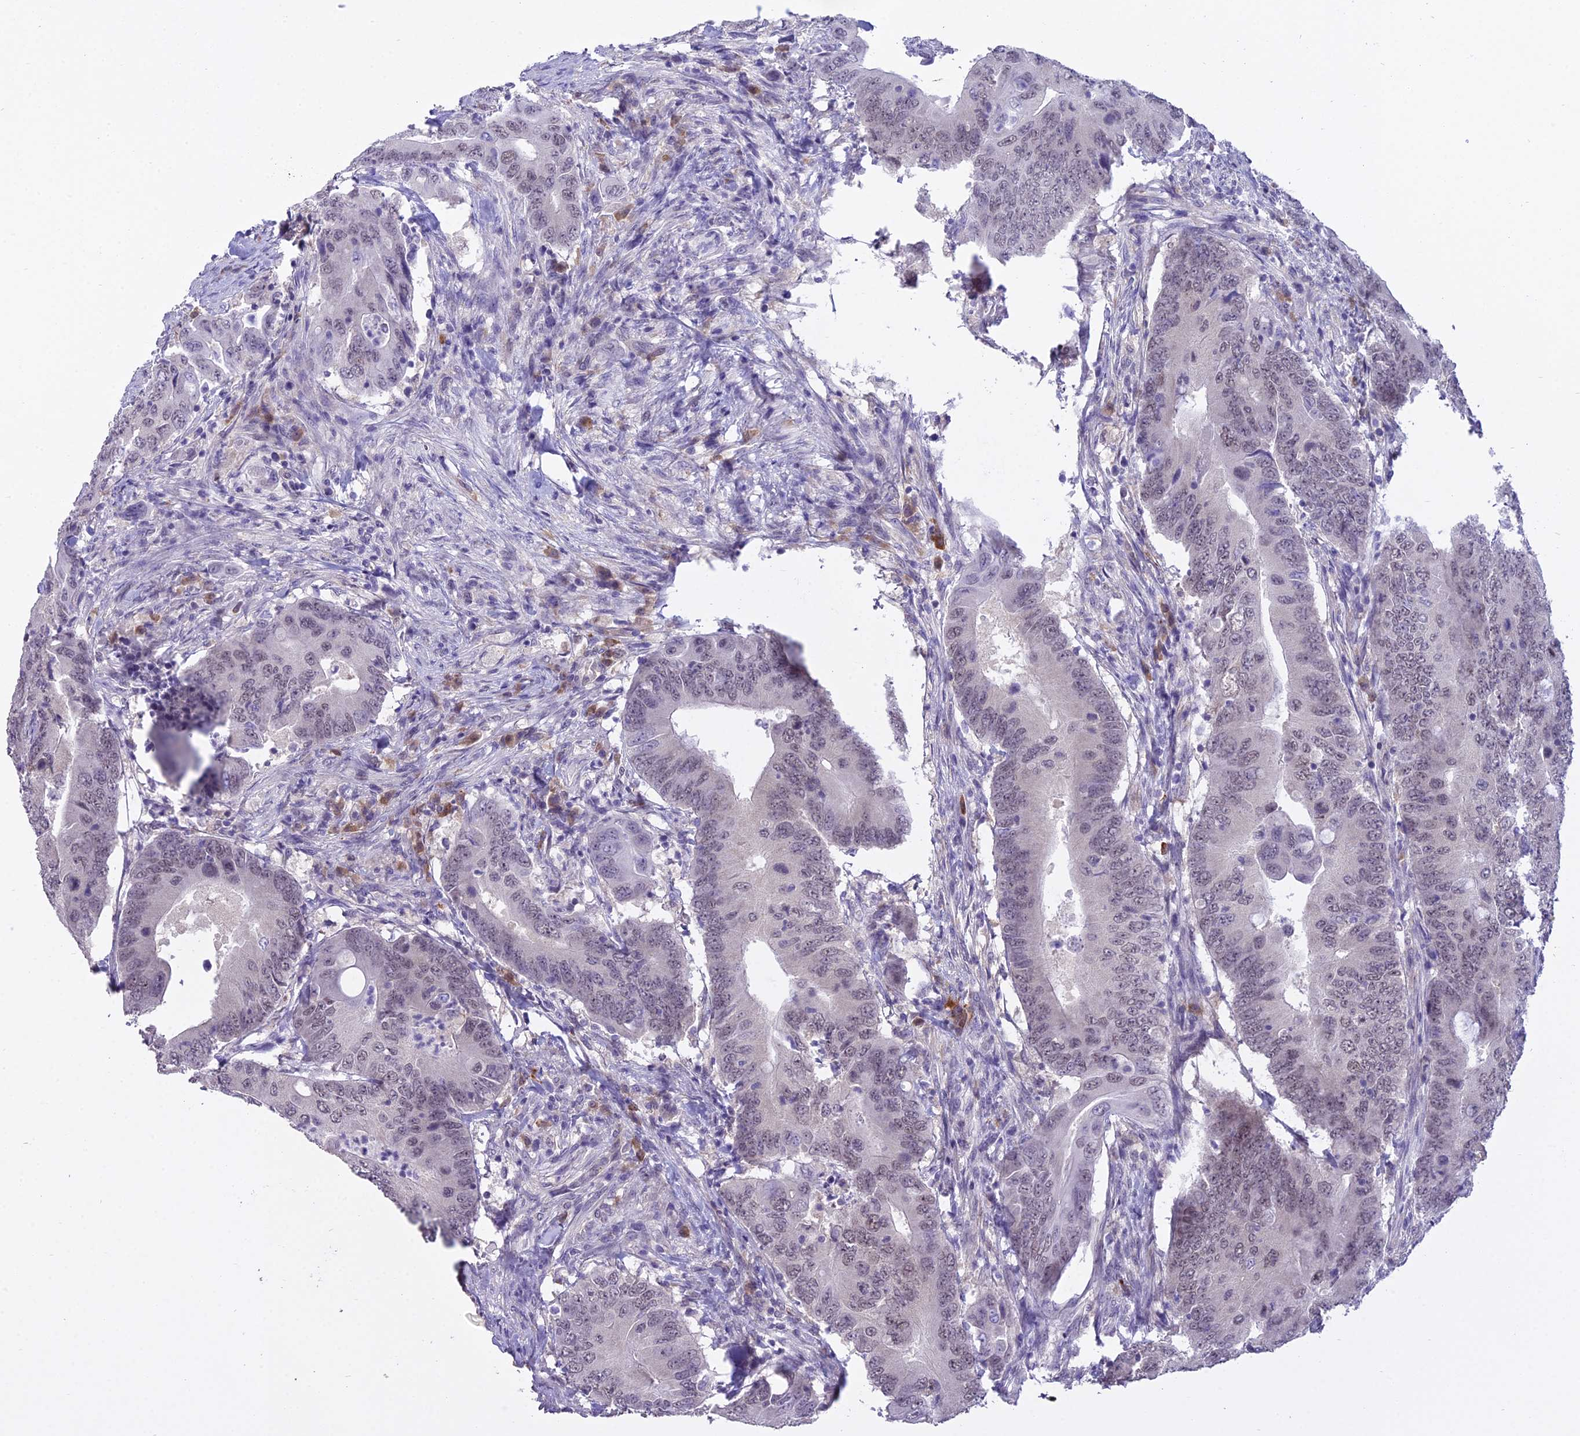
{"staining": {"intensity": "weak", "quantity": "<25%", "location": "nuclear"}, "tissue": "colorectal cancer", "cell_type": "Tumor cells", "image_type": "cancer", "snomed": [{"axis": "morphology", "description": "Adenocarcinoma, NOS"}, {"axis": "topography", "description": "Colon"}], "caption": "DAB immunohistochemical staining of human colorectal cancer (adenocarcinoma) reveals no significant positivity in tumor cells. The staining was performed using DAB to visualize the protein expression in brown, while the nuclei were stained in blue with hematoxylin (Magnification: 20x).", "gene": "BLNK", "patient": {"sex": "male", "age": 71}}